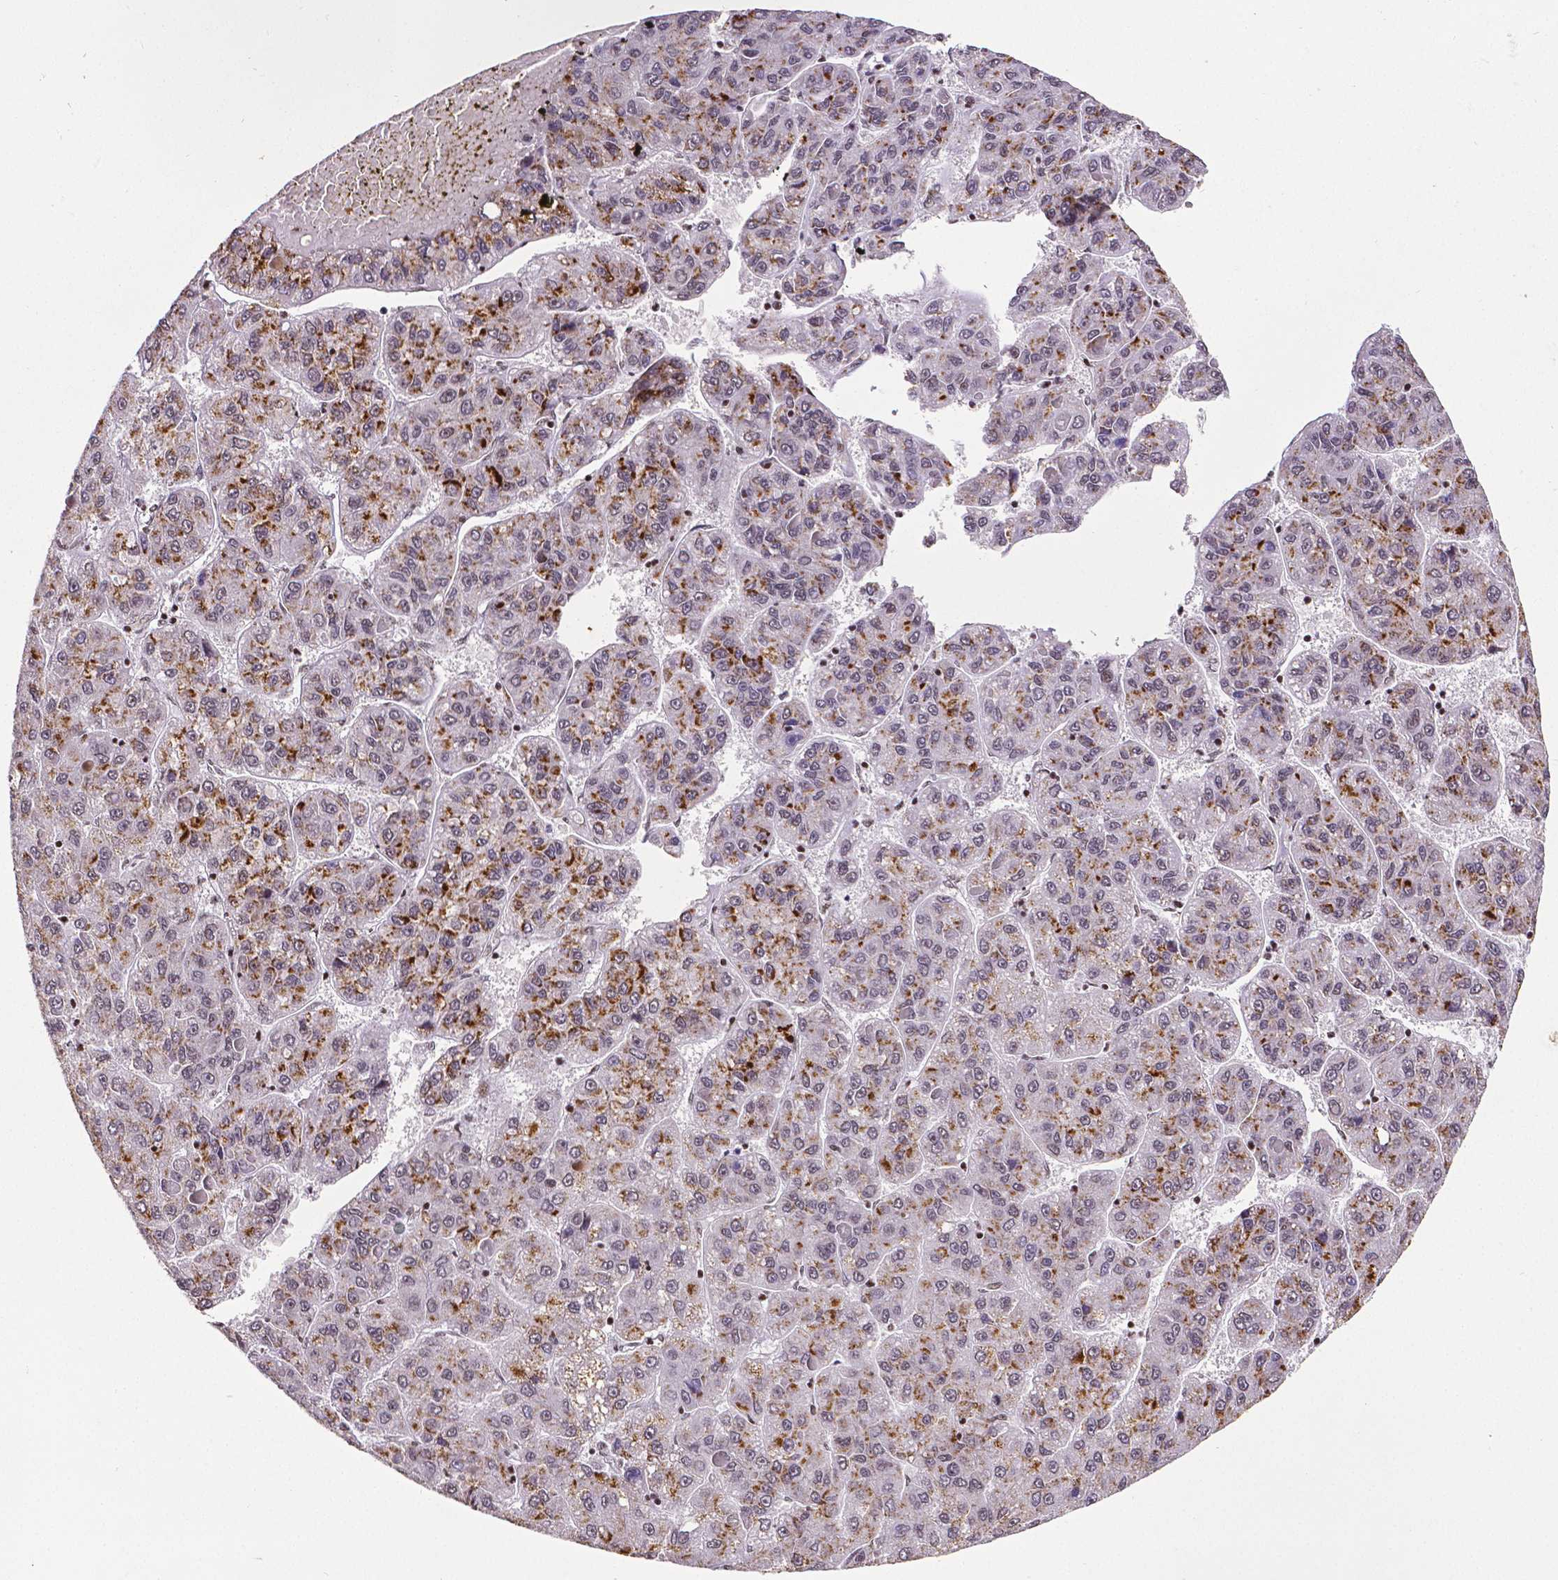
{"staining": {"intensity": "strong", "quantity": "25%-75%", "location": "cytoplasmic/membranous"}, "tissue": "liver cancer", "cell_type": "Tumor cells", "image_type": "cancer", "snomed": [{"axis": "morphology", "description": "Carcinoma, Hepatocellular, NOS"}, {"axis": "topography", "description": "Liver"}], "caption": "Protein staining by IHC reveals strong cytoplasmic/membranous positivity in about 25%-75% of tumor cells in liver hepatocellular carcinoma. Using DAB (3,3'-diaminobenzidine) (brown) and hematoxylin (blue) stains, captured at high magnification using brightfield microscopy.", "gene": "CTCF", "patient": {"sex": "female", "age": 82}}